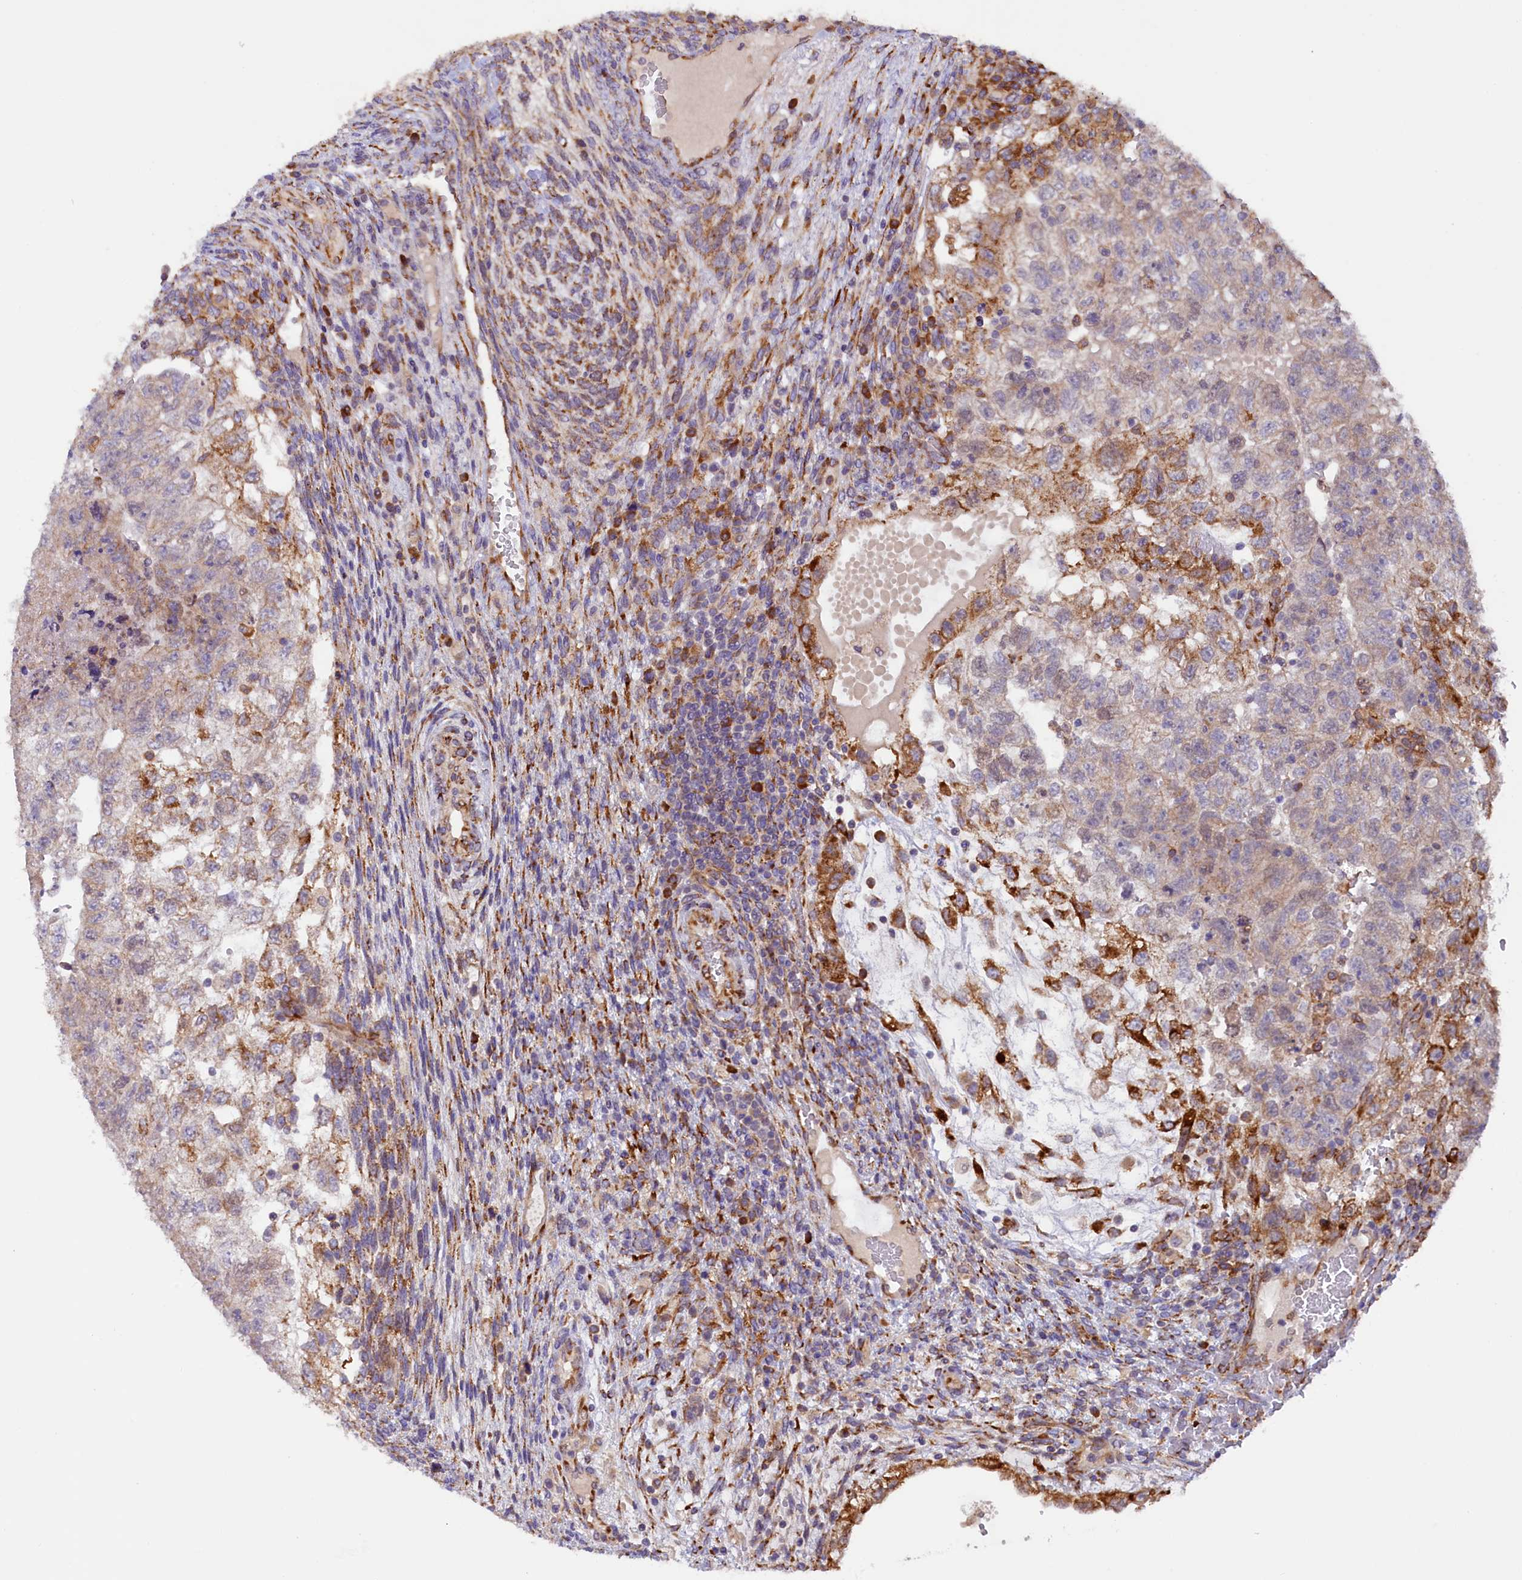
{"staining": {"intensity": "weak", "quantity": ">75%", "location": "cytoplasmic/membranous"}, "tissue": "testis cancer", "cell_type": "Tumor cells", "image_type": "cancer", "snomed": [{"axis": "morphology", "description": "Carcinoma, Embryonal, NOS"}, {"axis": "topography", "description": "Testis"}], "caption": "Immunohistochemistry (IHC) photomicrograph of testis cancer stained for a protein (brown), which shows low levels of weak cytoplasmic/membranous positivity in about >75% of tumor cells.", "gene": "SSC5D", "patient": {"sex": "male", "age": 36}}